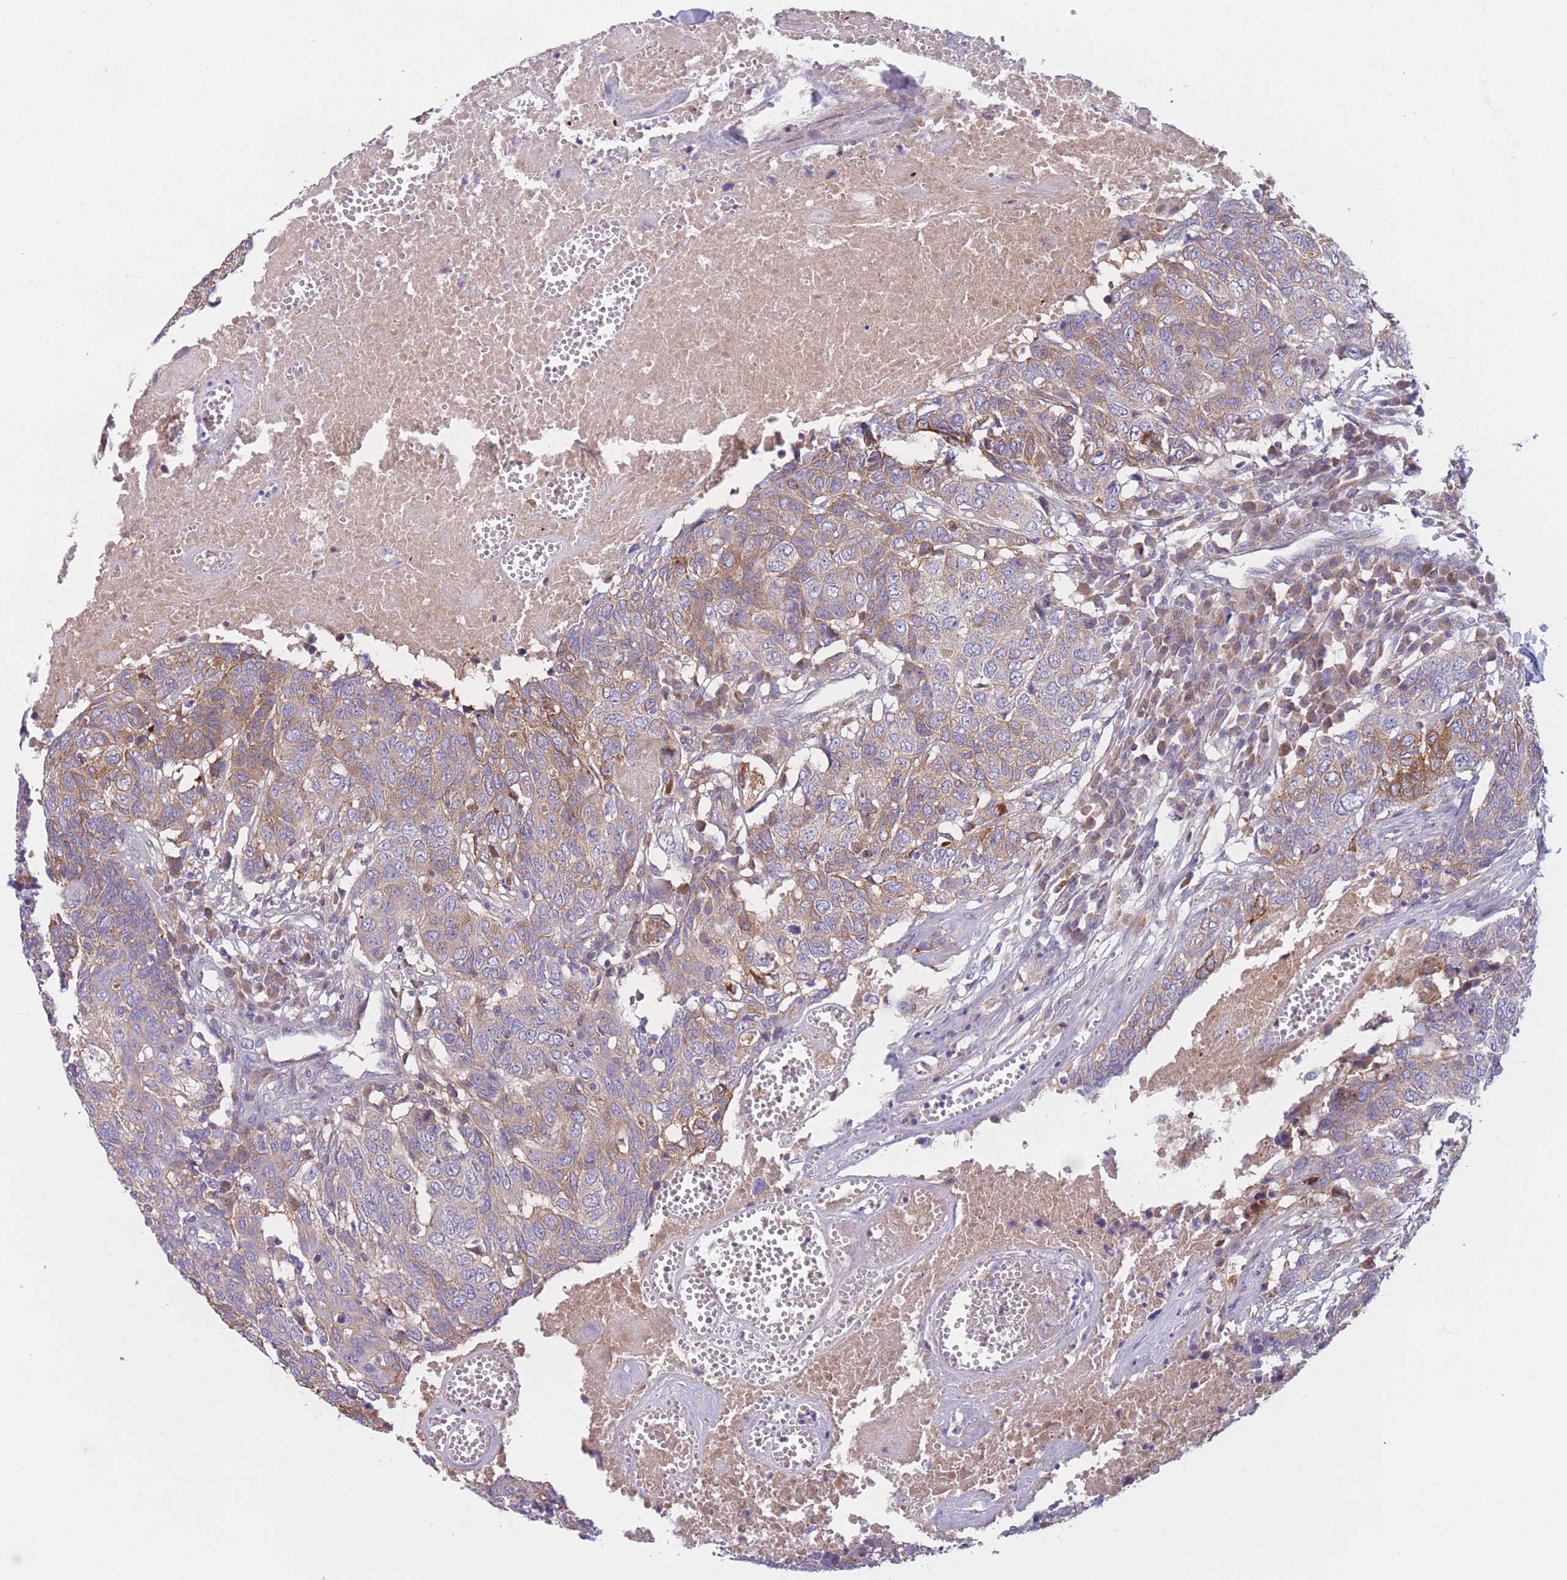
{"staining": {"intensity": "weak", "quantity": "25%-75%", "location": "cytoplasmic/membranous"}, "tissue": "head and neck cancer", "cell_type": "Tumor cells", "image_type": "cancer", "snomed": [{"axis": "morphology", "description": "Squamous cell carcinoma, NOS"}, {"axis": "topography", "description": "Head-Neck"}], "caption": "Human squamous cell carcinoma (head and neck) stained for a protein (brown) demonstrates weak cytoplasmic/membranous positive staining in about 25%-75% of tumor cells.", "gene": "PDE4A", "patient": {"sex": "male", "age": 66}}